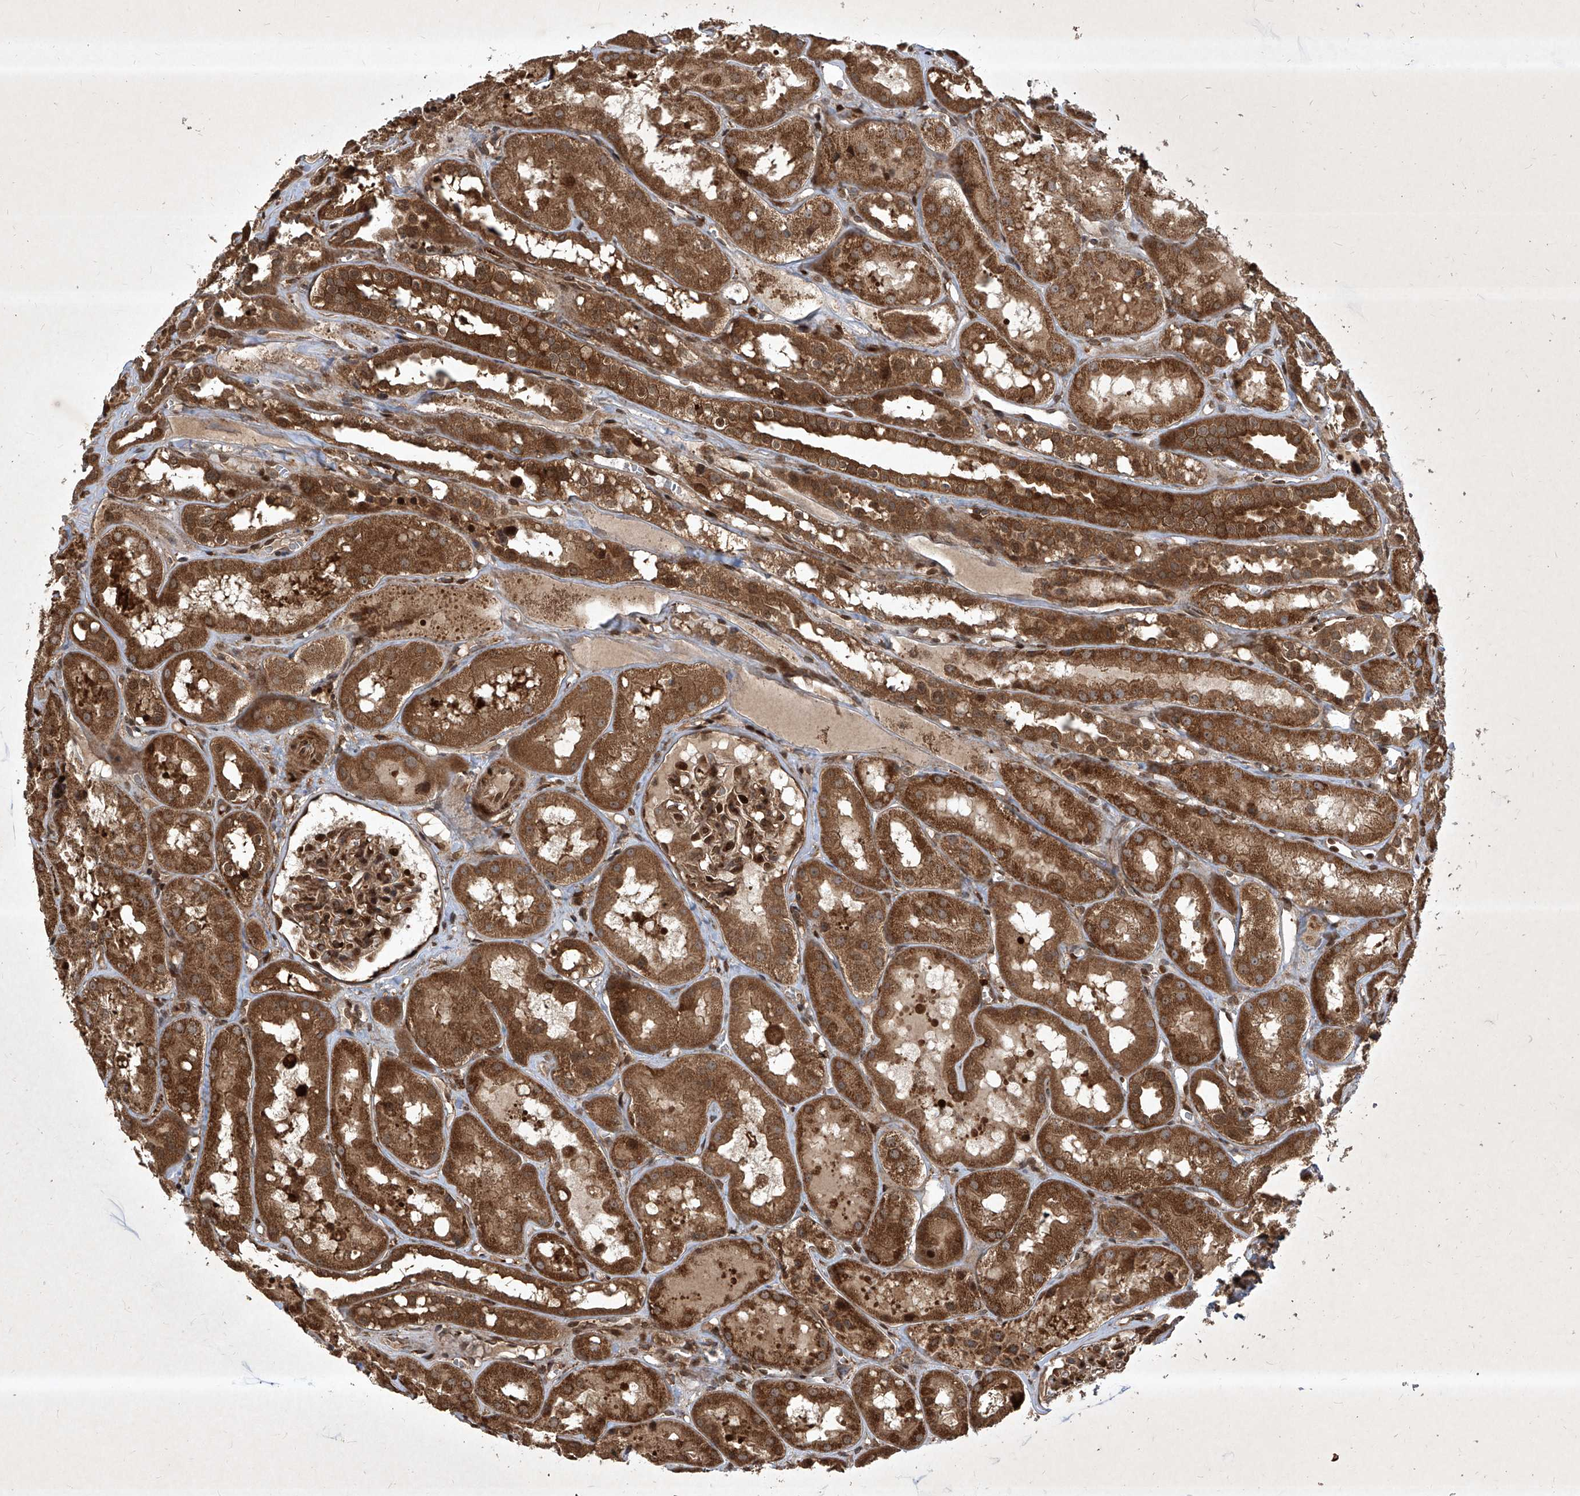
{"staining": {"intensity": "strong", "quantity": "25%-75%", "location": "cytoplasmic/membranous,nuclear"}, "tissue": "kidney", "cell_type": "Cells in glomeruli", "image_type": "normal", "snomed": [{"axis": "morphology", "description": "Normal tissue, NOS"}, {"axis": "topography", "description": "Kidney"}], "caption": "This photomicrograph displays benign kidney stained with immunohistochemistry to label a protein in brown. The cytoplasmic/membranous,nuclear of cells in glomeruli show strong positivity for the protein. Nuclei are counter-stained blue.", "gene": "MAGED2", "patient": {"sex": "male", "age": 16}}